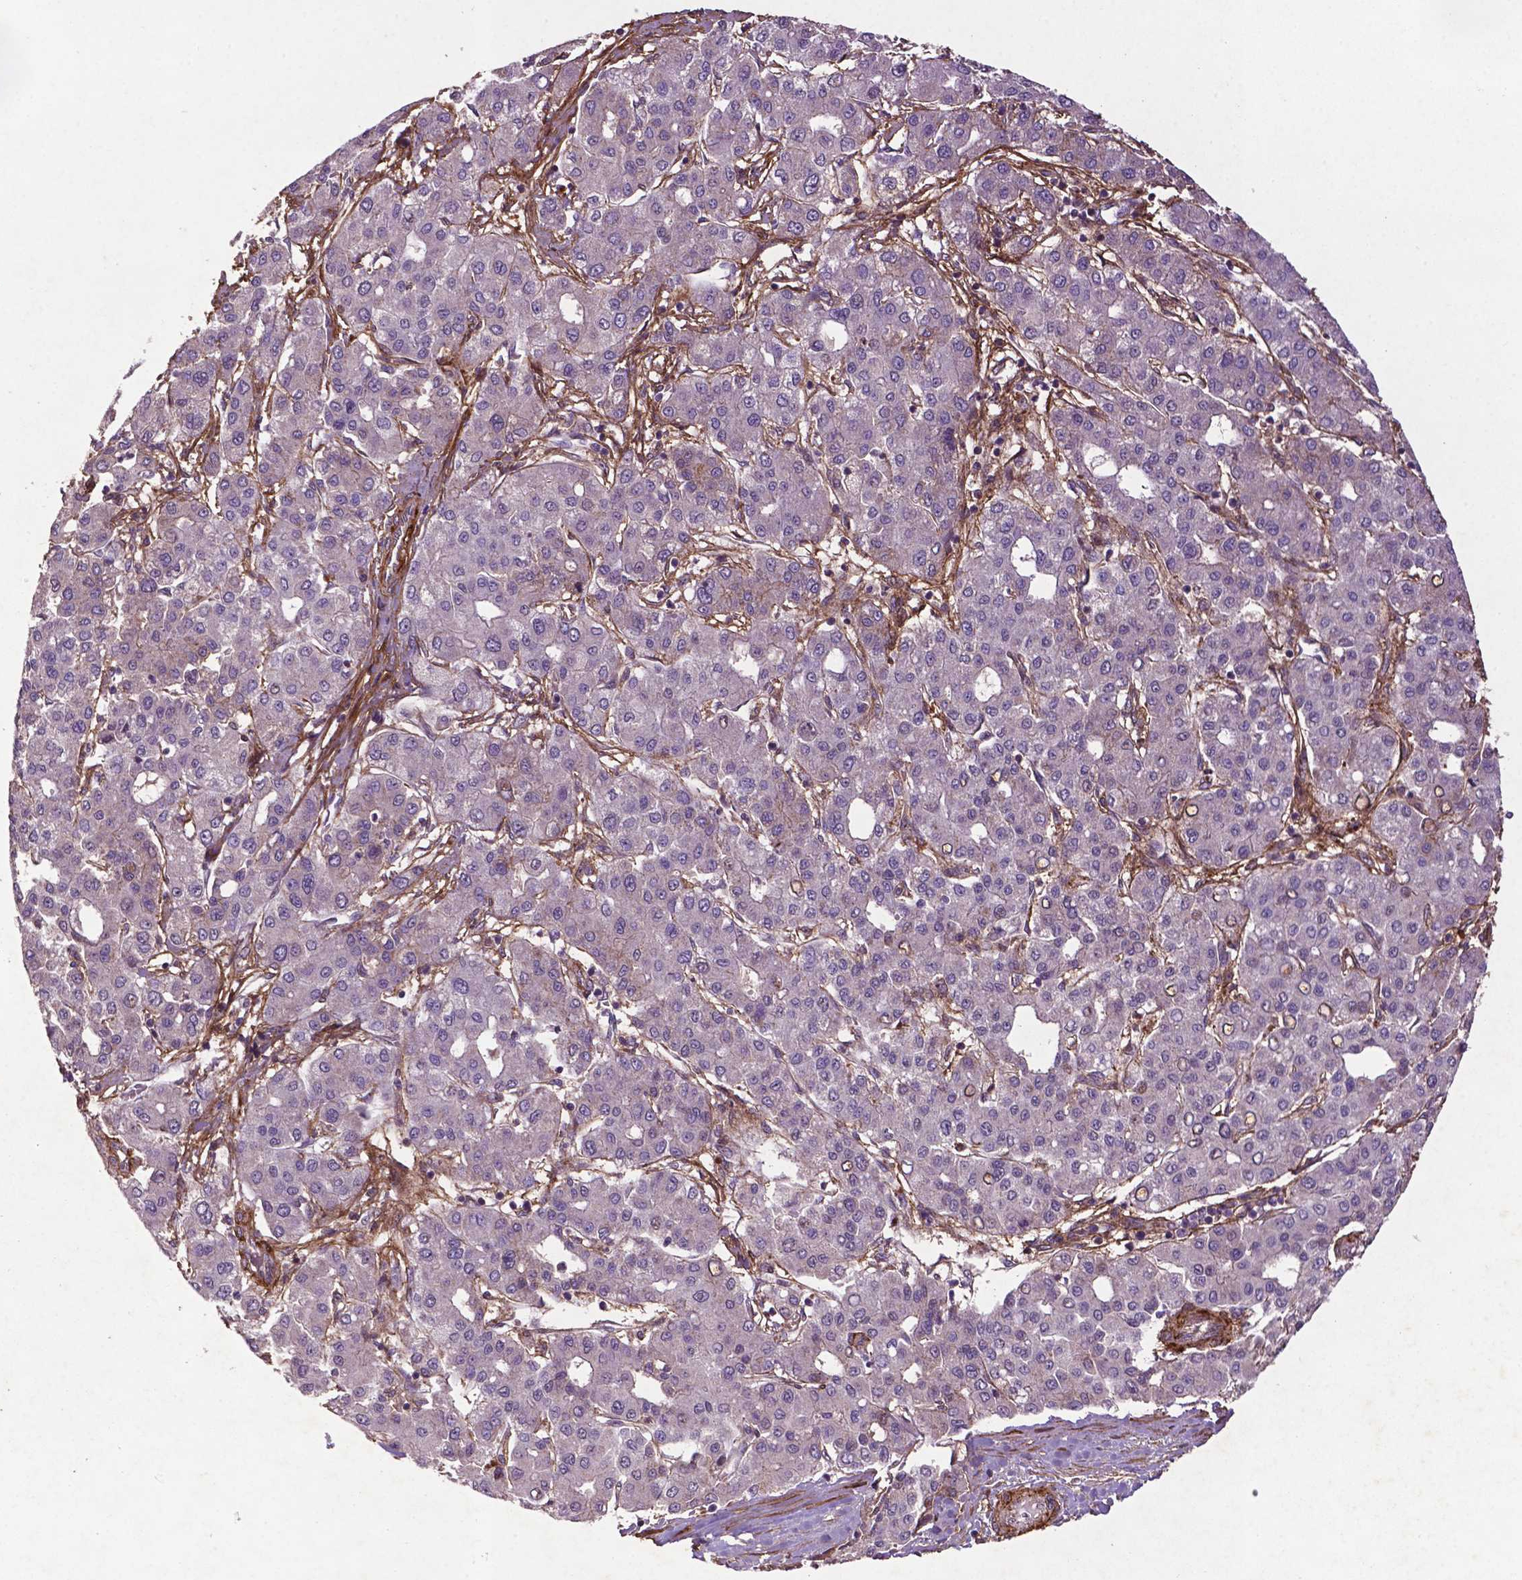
{"staining": {"intensity": "negative", "quantity": "none", "location": "none"}, "tissue": "liver cancer", "cell_type": "Tumor cells", "image_type": "cancer", "snomed": [{"axis": "morphology", "description": "Carcinoma, Hepatocellular, NOS"}, {"axis": "topography", "description": "Liver"}], "caption": "Immunohistochemistry (IHC) histopathology image of liver cancer (hepatocellular carcinoma) stained for a protein (brown), which exhibits no positivity in tumor cells.", "gene": "RRAS", "patient": {"sex": "male", "age": 65}}